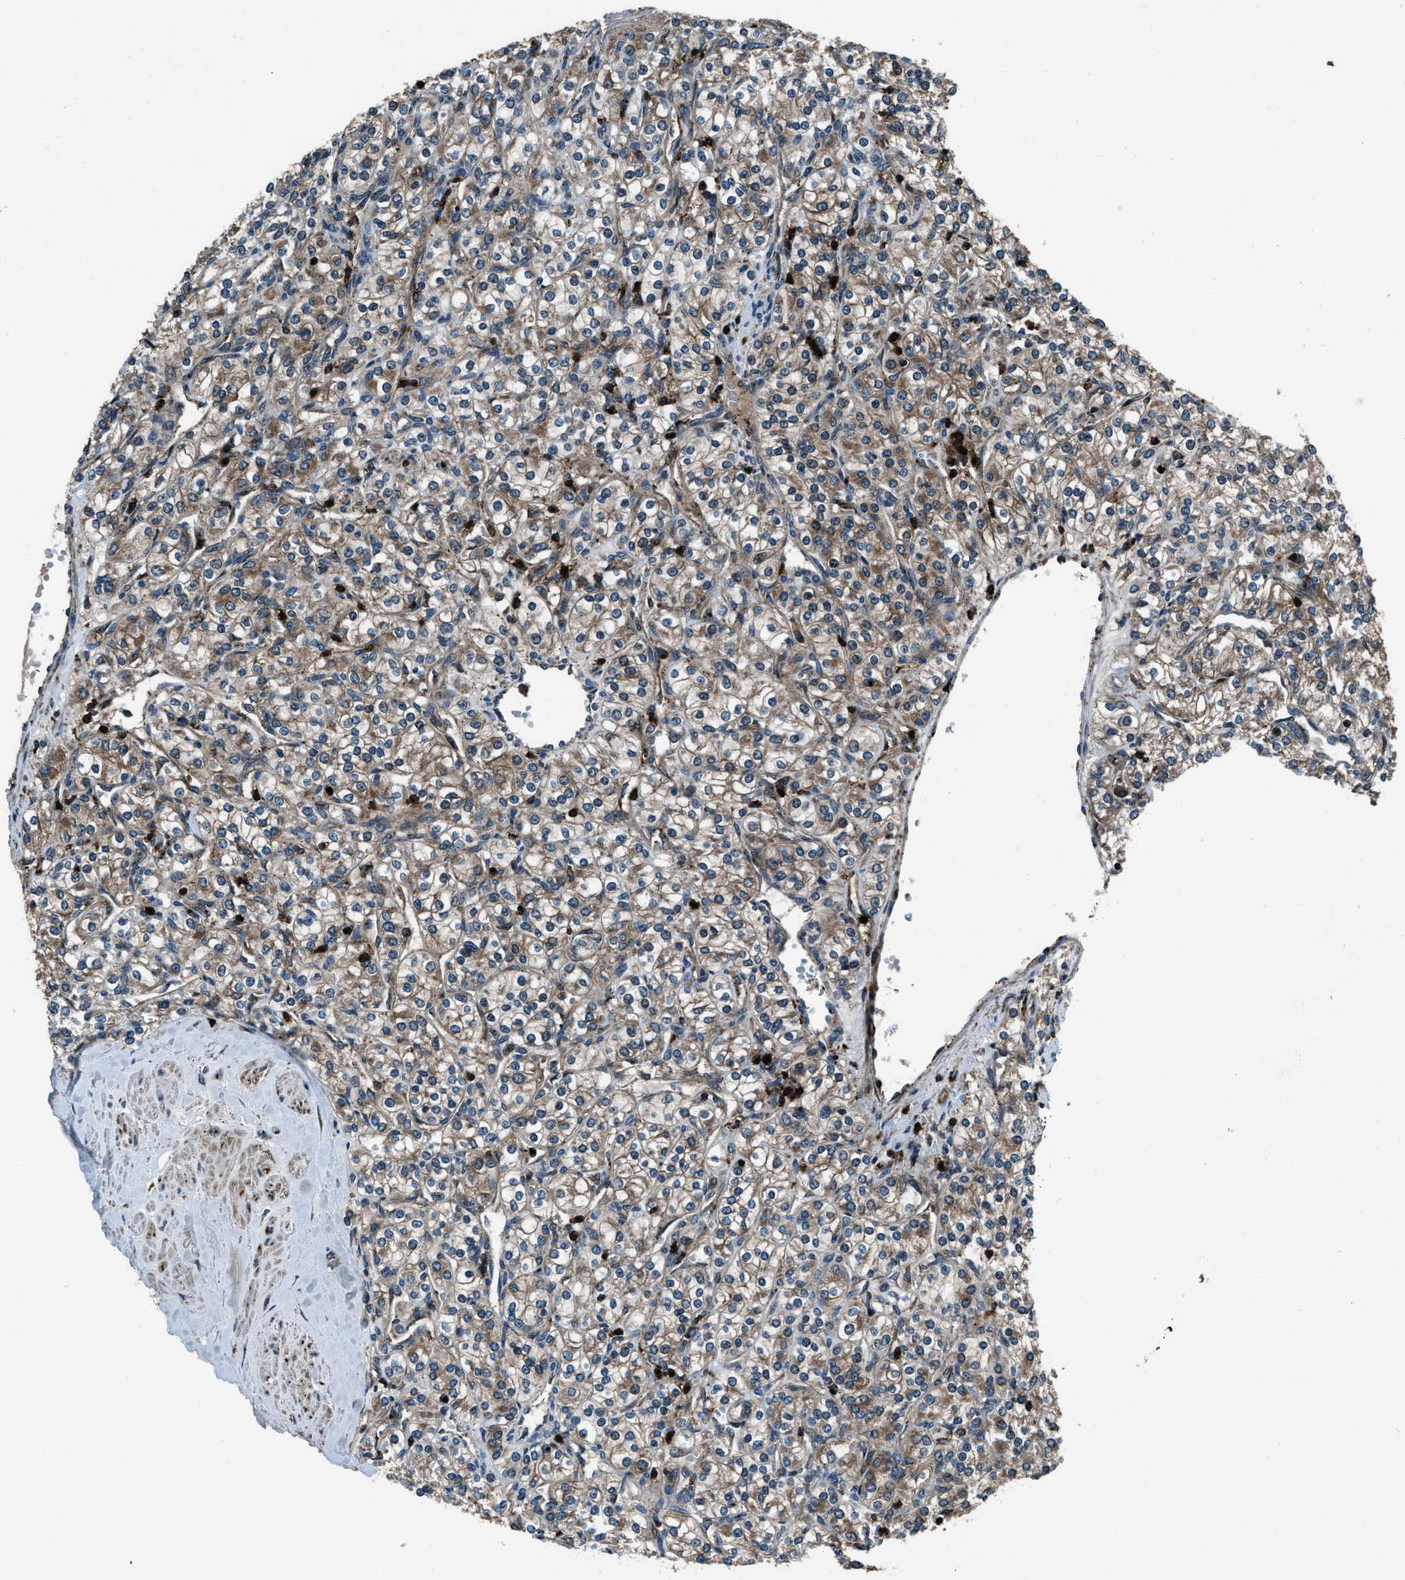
{"staining": {"intensity": "moderate", "quantity": ">75%", "location": "cytoplasmic/membranous"}, "tissue": "renal cancer", "cell_type": "Tumor cells", "image_type": "cancer", "snomed": [{"axis": "morphology", "description": "Adenocarcinoma, NOS"}, {"axis": "topography", "description": "Kidney"}], "caption": "Protein expression analysis of renal adenocarcinoma displays moderate cytoplasmic/membranous expression in approximately >75% of tumor cells.", "gene": "SNX30", "patient": {"sex": "male", "age": 77}}